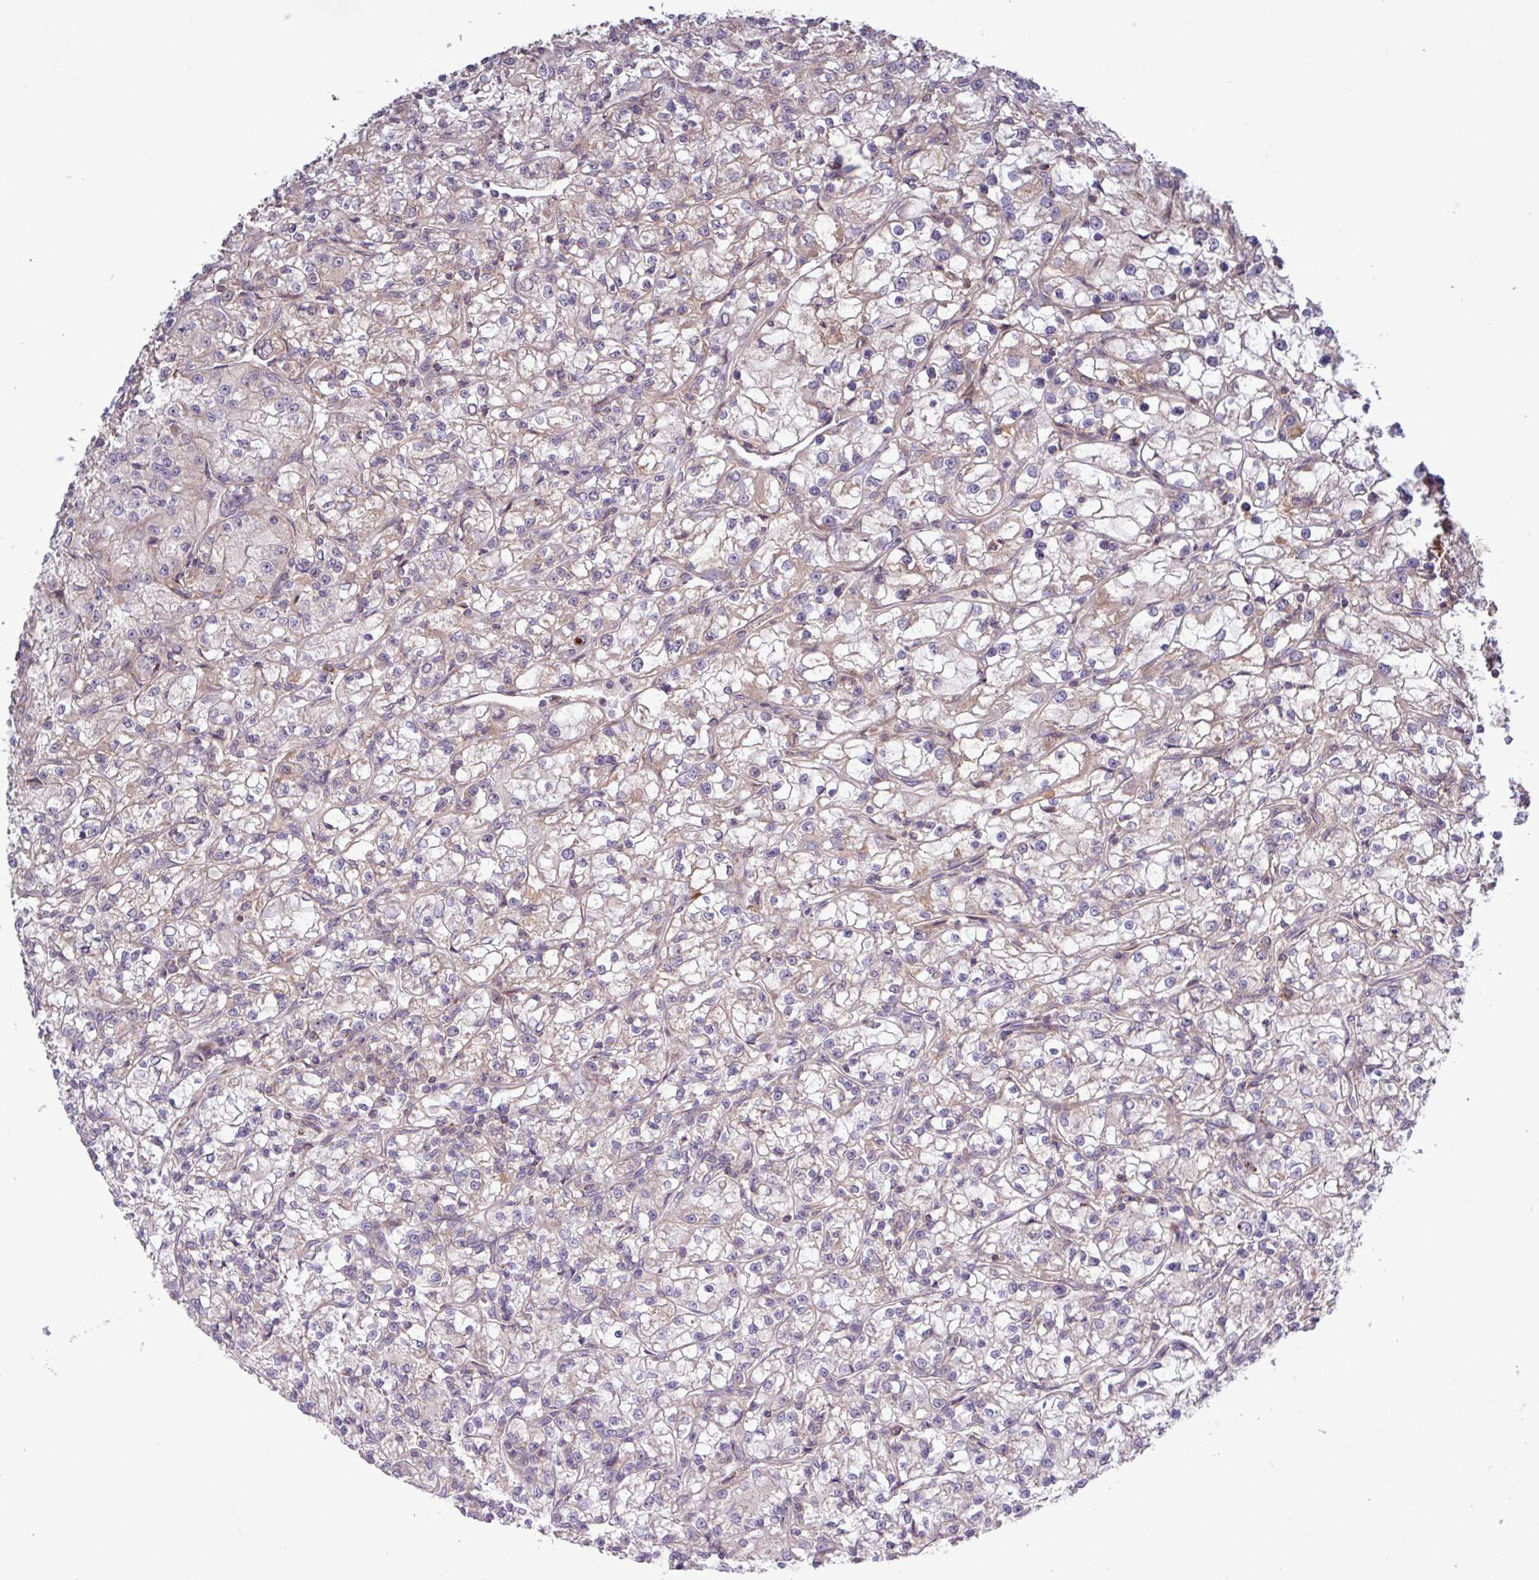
{"staining": {"intensity": "weak", "quantity": "<25%", "location": "cytoplasmic/membranous"}, "tissue": "renal cancer", "cell_type": "Tumor cells", "image_type": "cancer", "snomed": [{"axis": "morphology", "description": "Adenocarcinoma, NOS"}, {"axis": "topography", "description": "Kidney"}], "caption": "Human renal adenocarcinoma stained for a protein using IHC exhibits no positivity in tumor cells.", "gene": "TNFSF12", "patient": {"sex": "female", "age": 59}}